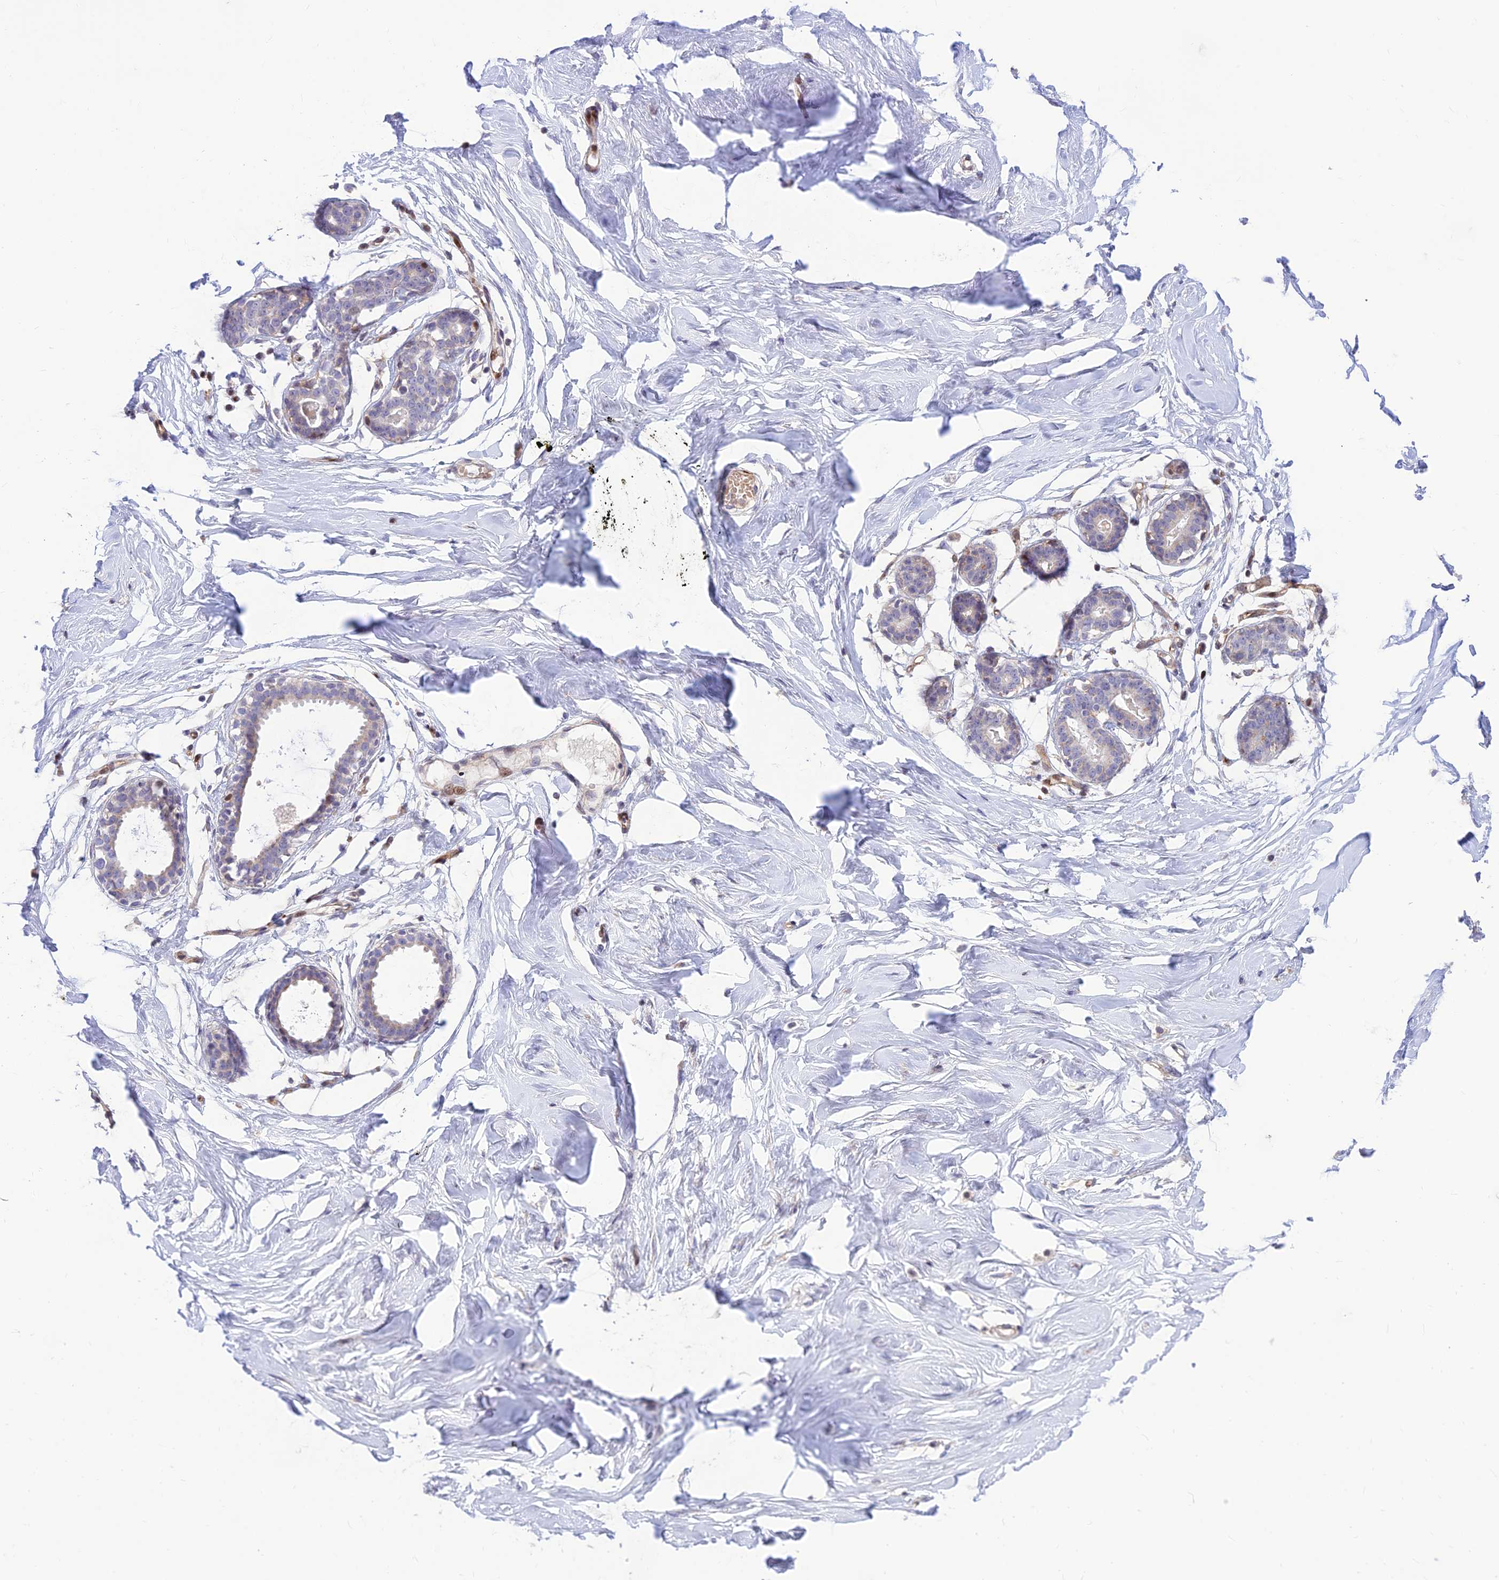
{"staining": {"intensity": "negative", "quantity": "none", "location": "none"}, "tissue": "breast", "cell_type": "Adipocytes", "image_type": "normal", "snomed": [{"axis": "morphology", "description": "Normal tissue, NOS"}, {"axis": "morphology", "description": "Adenoma, NOS"}, {"axis": "topography", "description": "Breast"}], "caption": "This is an immunohistochemistry (IHC) image of benign human breast. There is no staining in adipocytes.", "gene": "FAM186B", "patient": {"sex": "female", "age": 23}}